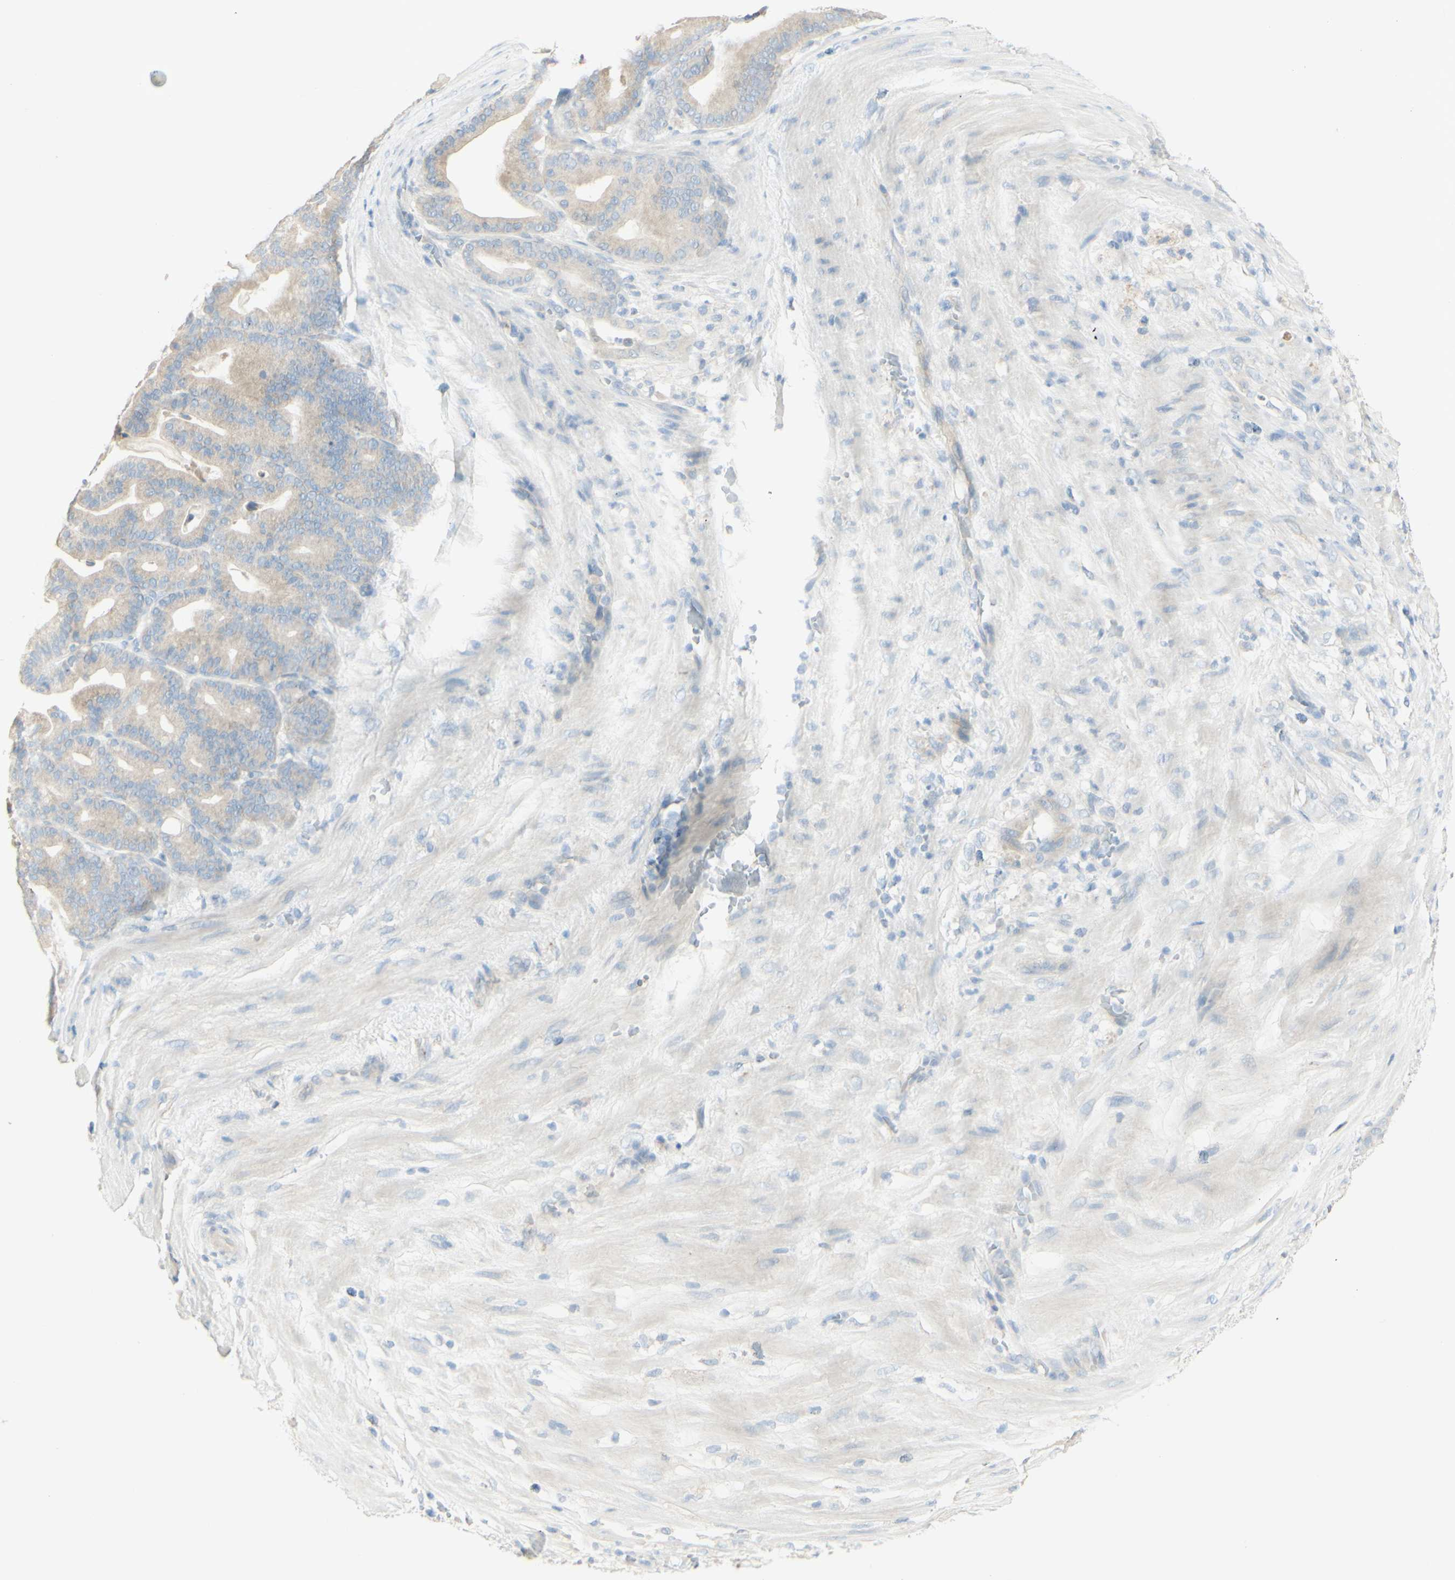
{"staining": {"intensity": "negative", "quantity": "none", "location": "none"}, "tissue": "pancreatic cancer", "cell_type": "Tumor cells", "image_type": "cancer", "snomed": [{"axis": "morphology", "description": "Adenocarcinoma, NOS"}, {"axis": "topography", "description": "Pancreas"}], "caption": "A high-resolution photomicrograph shows immunohistochemistry staining of pancreatic cancer, which exhibits no significant expression in tumor cells.", "gene": "ART3", "patient": {"sex": "male", "age": 63}}